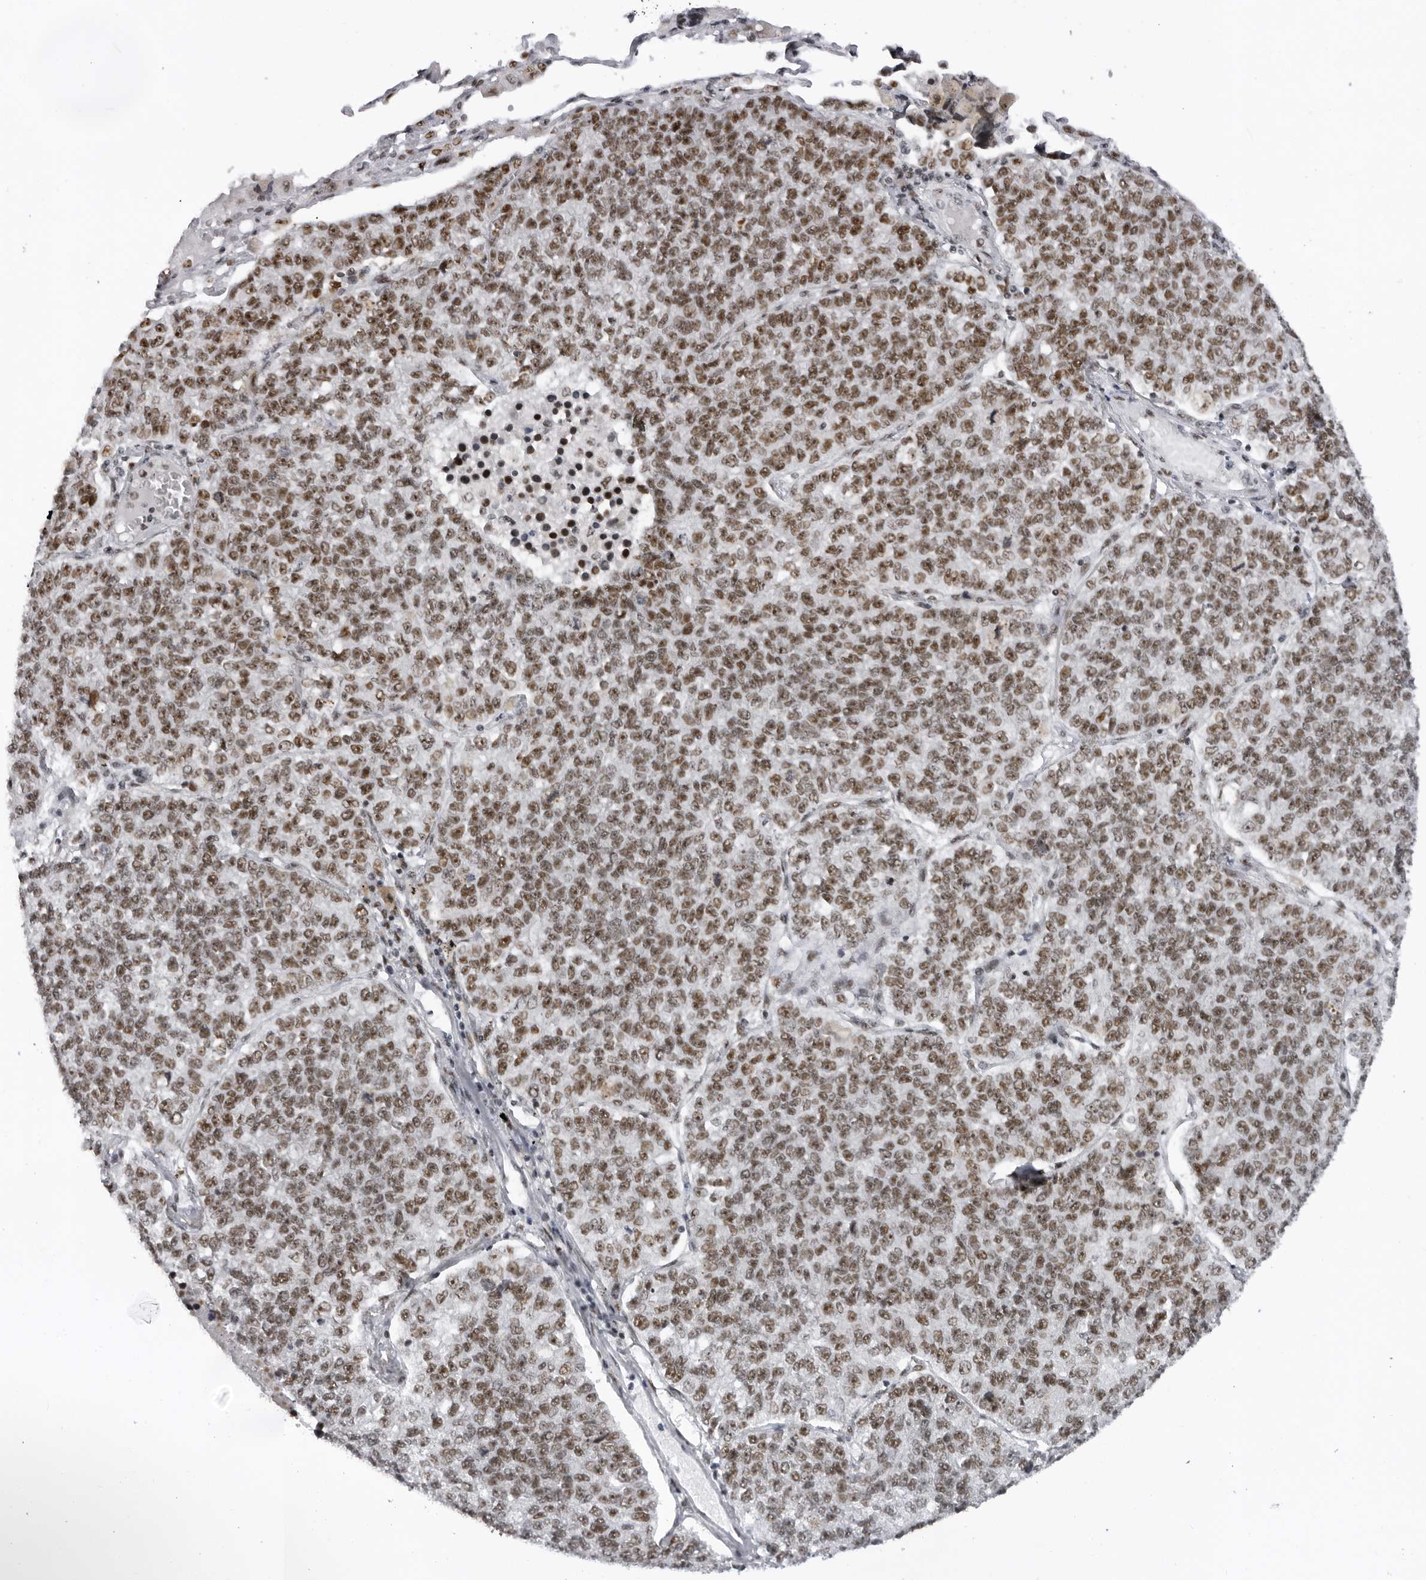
{"staining": {"intensity": "moderate", "quantity": ">75%", "location": "nuclear"}, "tissue": "lung cancer", "cell_type": "Tumor cells", "image_type": "cancer", "snomed": [{"axis": "morphology", "description": "Adenocarcinoma, NOS"}, {"axis": "topography", "description": "Lung"}], "caption": "A histopathology image of lung cancer stained for a protein displays moderate nuclear brown staining in tumor cells.", "gene": "DHX9", "patient": {"sex": "male", "age": 49}}